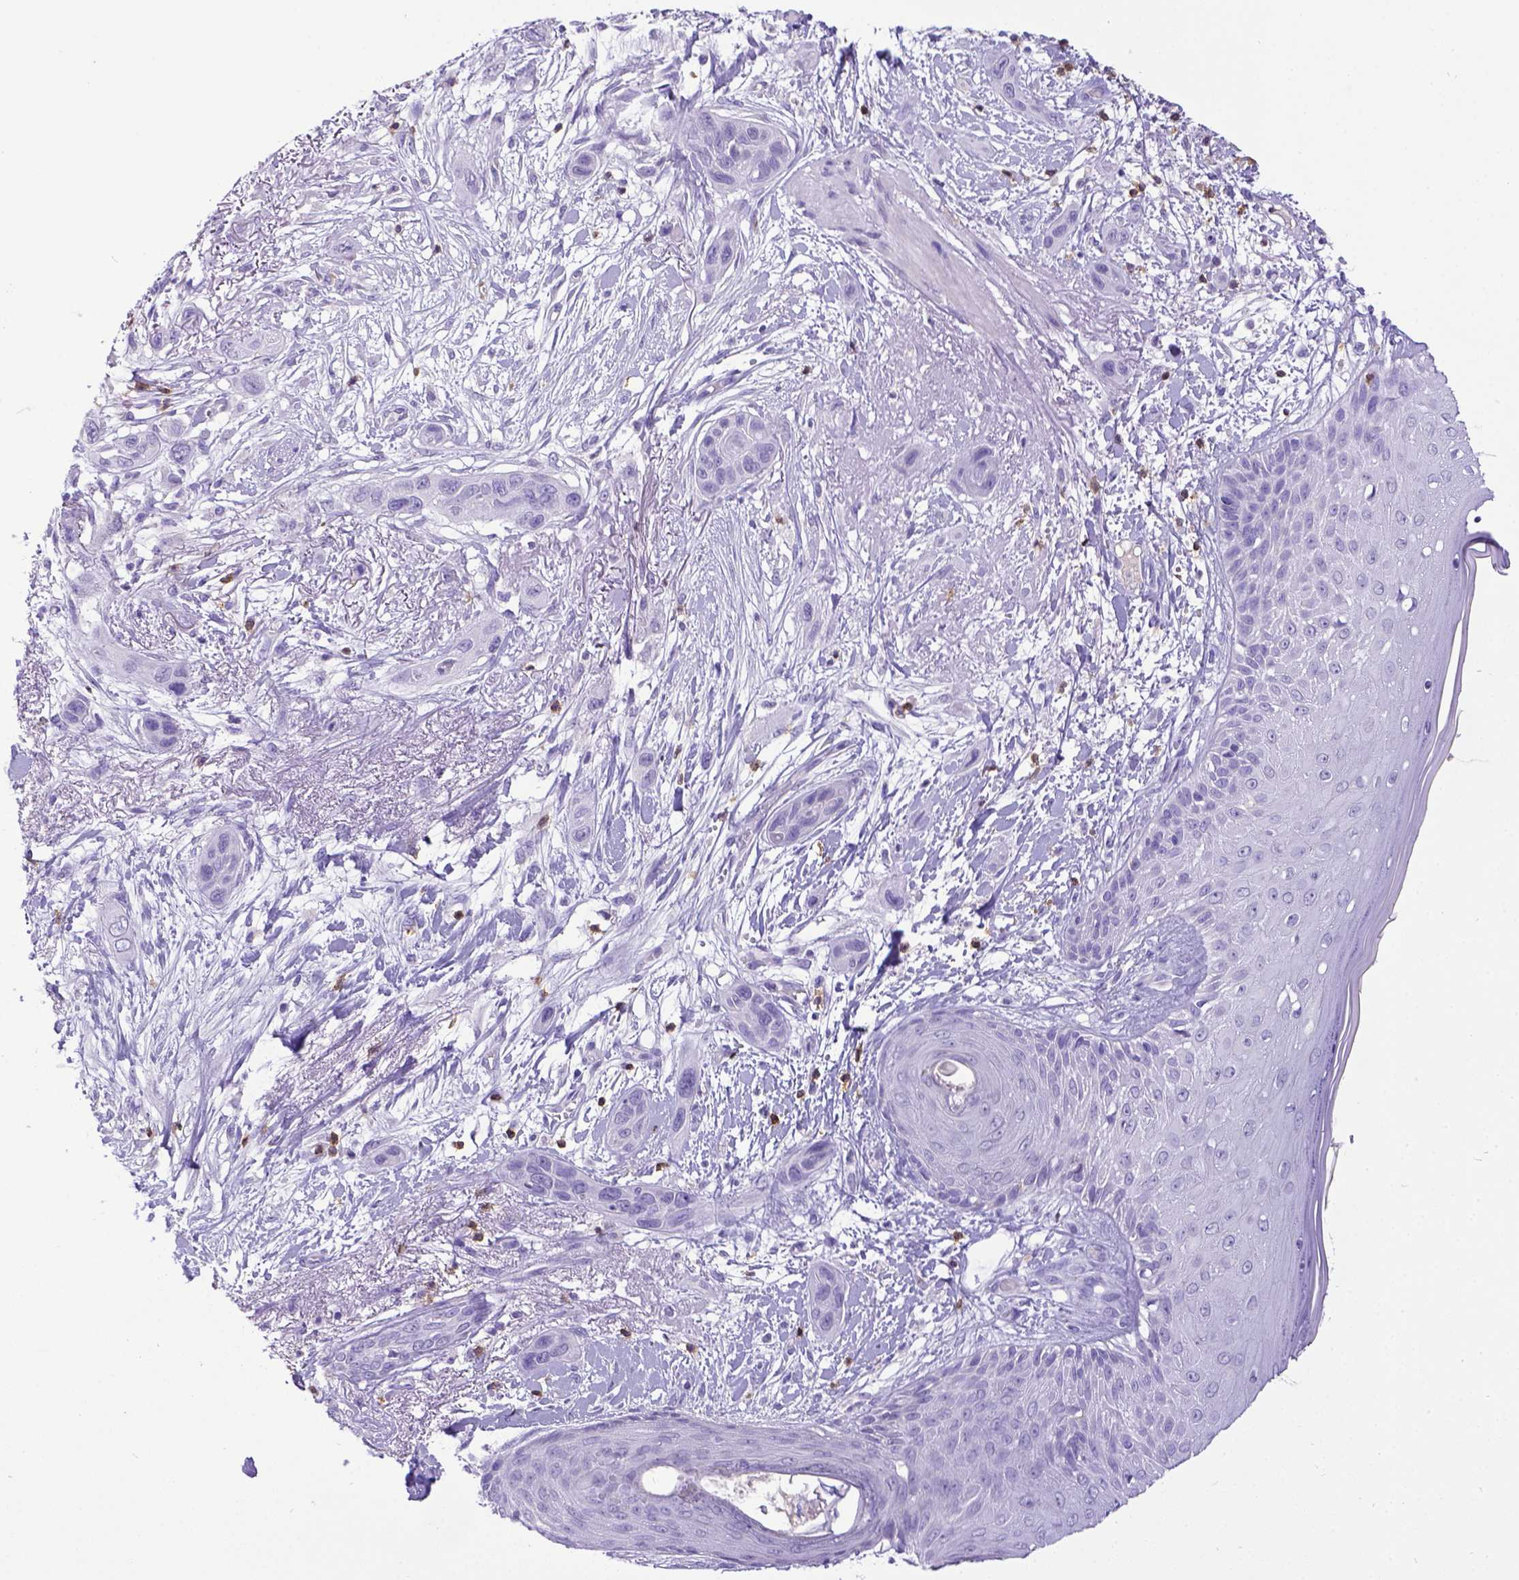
{"staining": {"intensity": "negative", "quantity": "none", "location": "none"}, "tissue": "skin cancer", "cell_type": "Tumor cells", "image_type": "cancer", "snomed": [{"axis": "morphology", "description": "Squamous cell carcinoma, NOS"}, {"axis": "topography", "description": "Skin"}], "caption": "IHC of human skin squamous cell carcinoma shows no positivity in tumor cells.", "gene": "CD3E", "patient": {"sex": "male", "age": 79}}